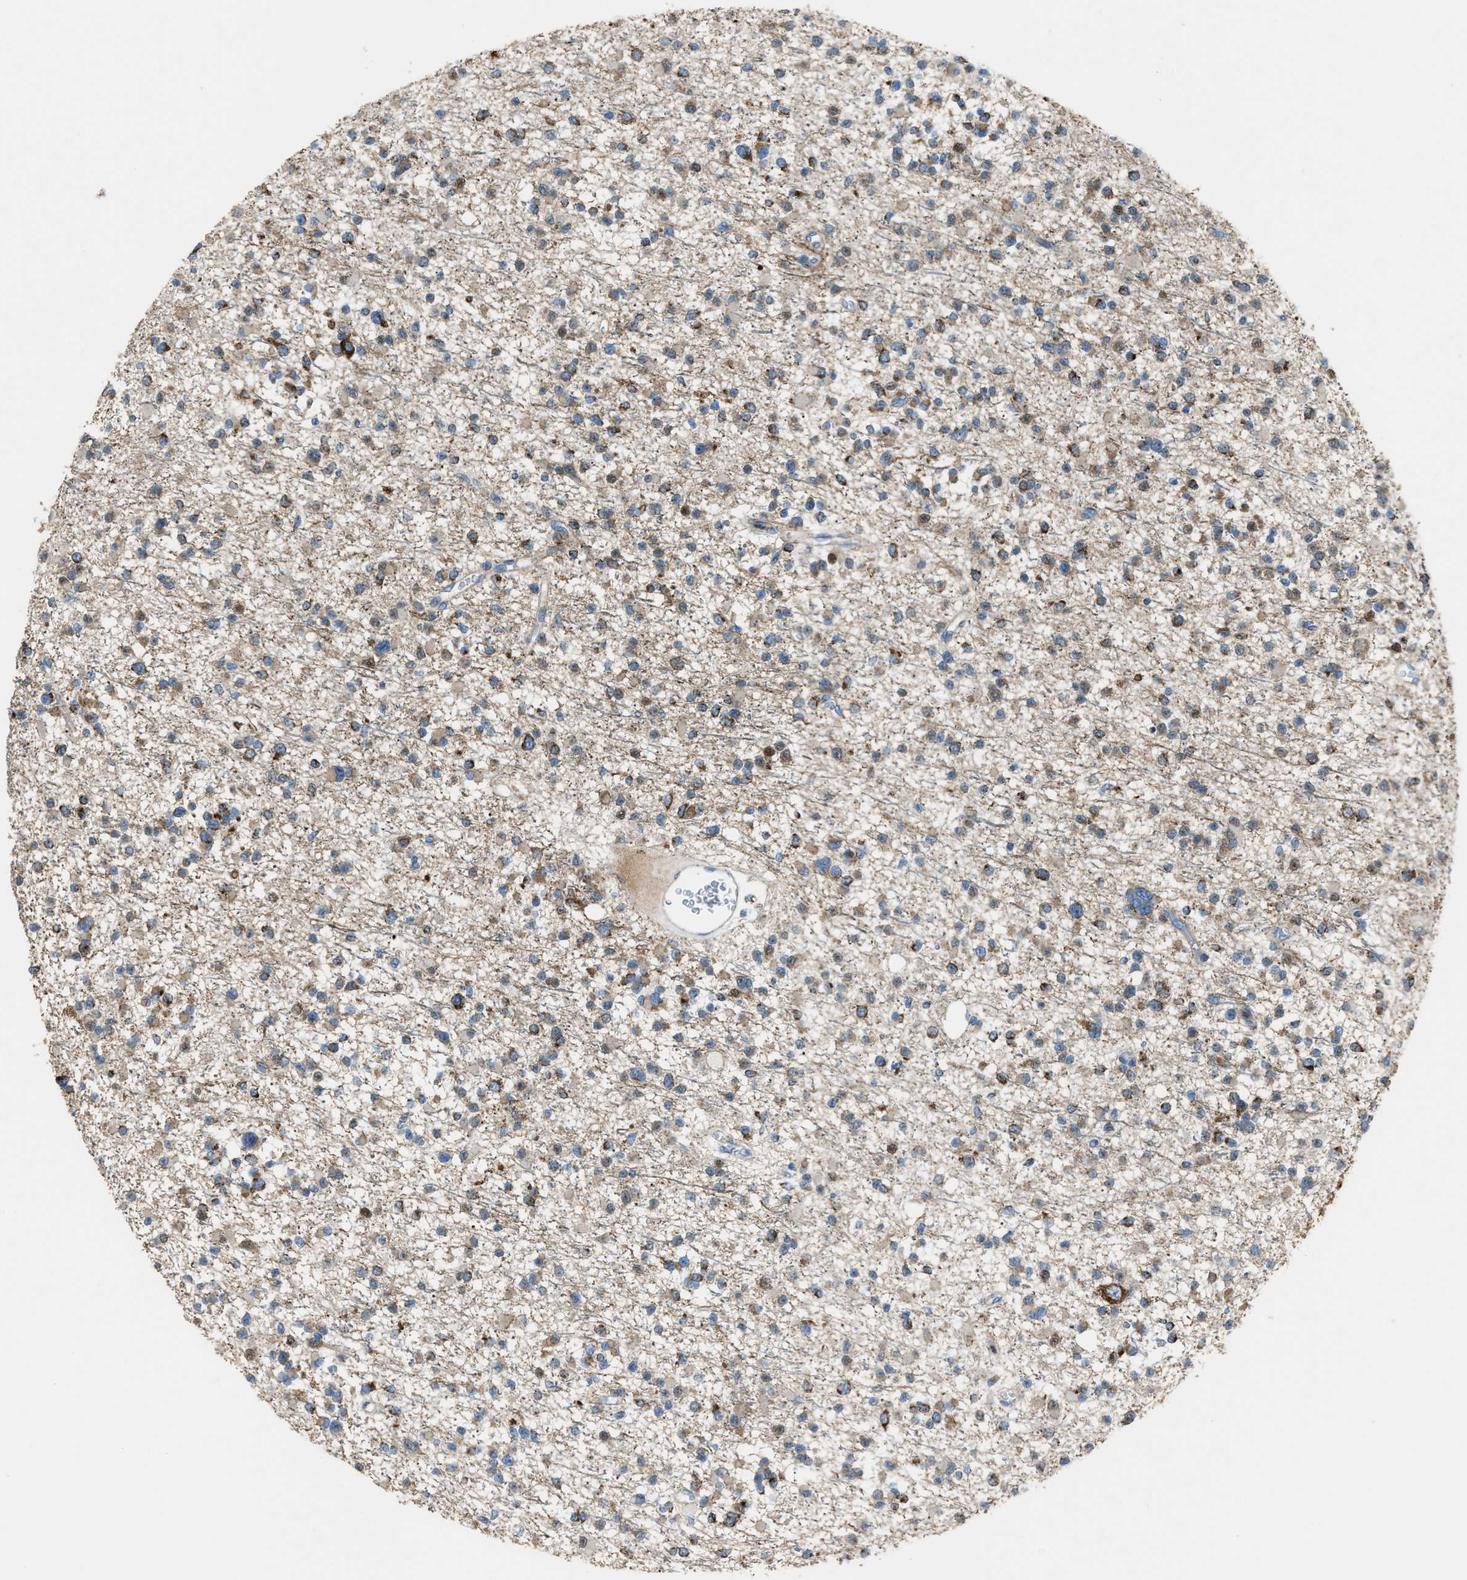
{"staining": {"intensity": "moderate", "quantity": ">75%", "location": "cytoplasmic/membranous"}, "tissue": "glioma", "cell_type": "Tumor cells", "image_type": "cancer", "snomed": [{"axis": "morphology", "description": "Glioma, malignant, Low grade"}, {"axis": "topography", "description": "Brain"}], "caption": "Glioma was stained to show a protein in brown. There is medium levels of moderate cytoplasmic/membranous positivity in approximately >75% of tumor cells.", "gene": "SLC25A11", "patient": {"sex": "female", "age": 22}}